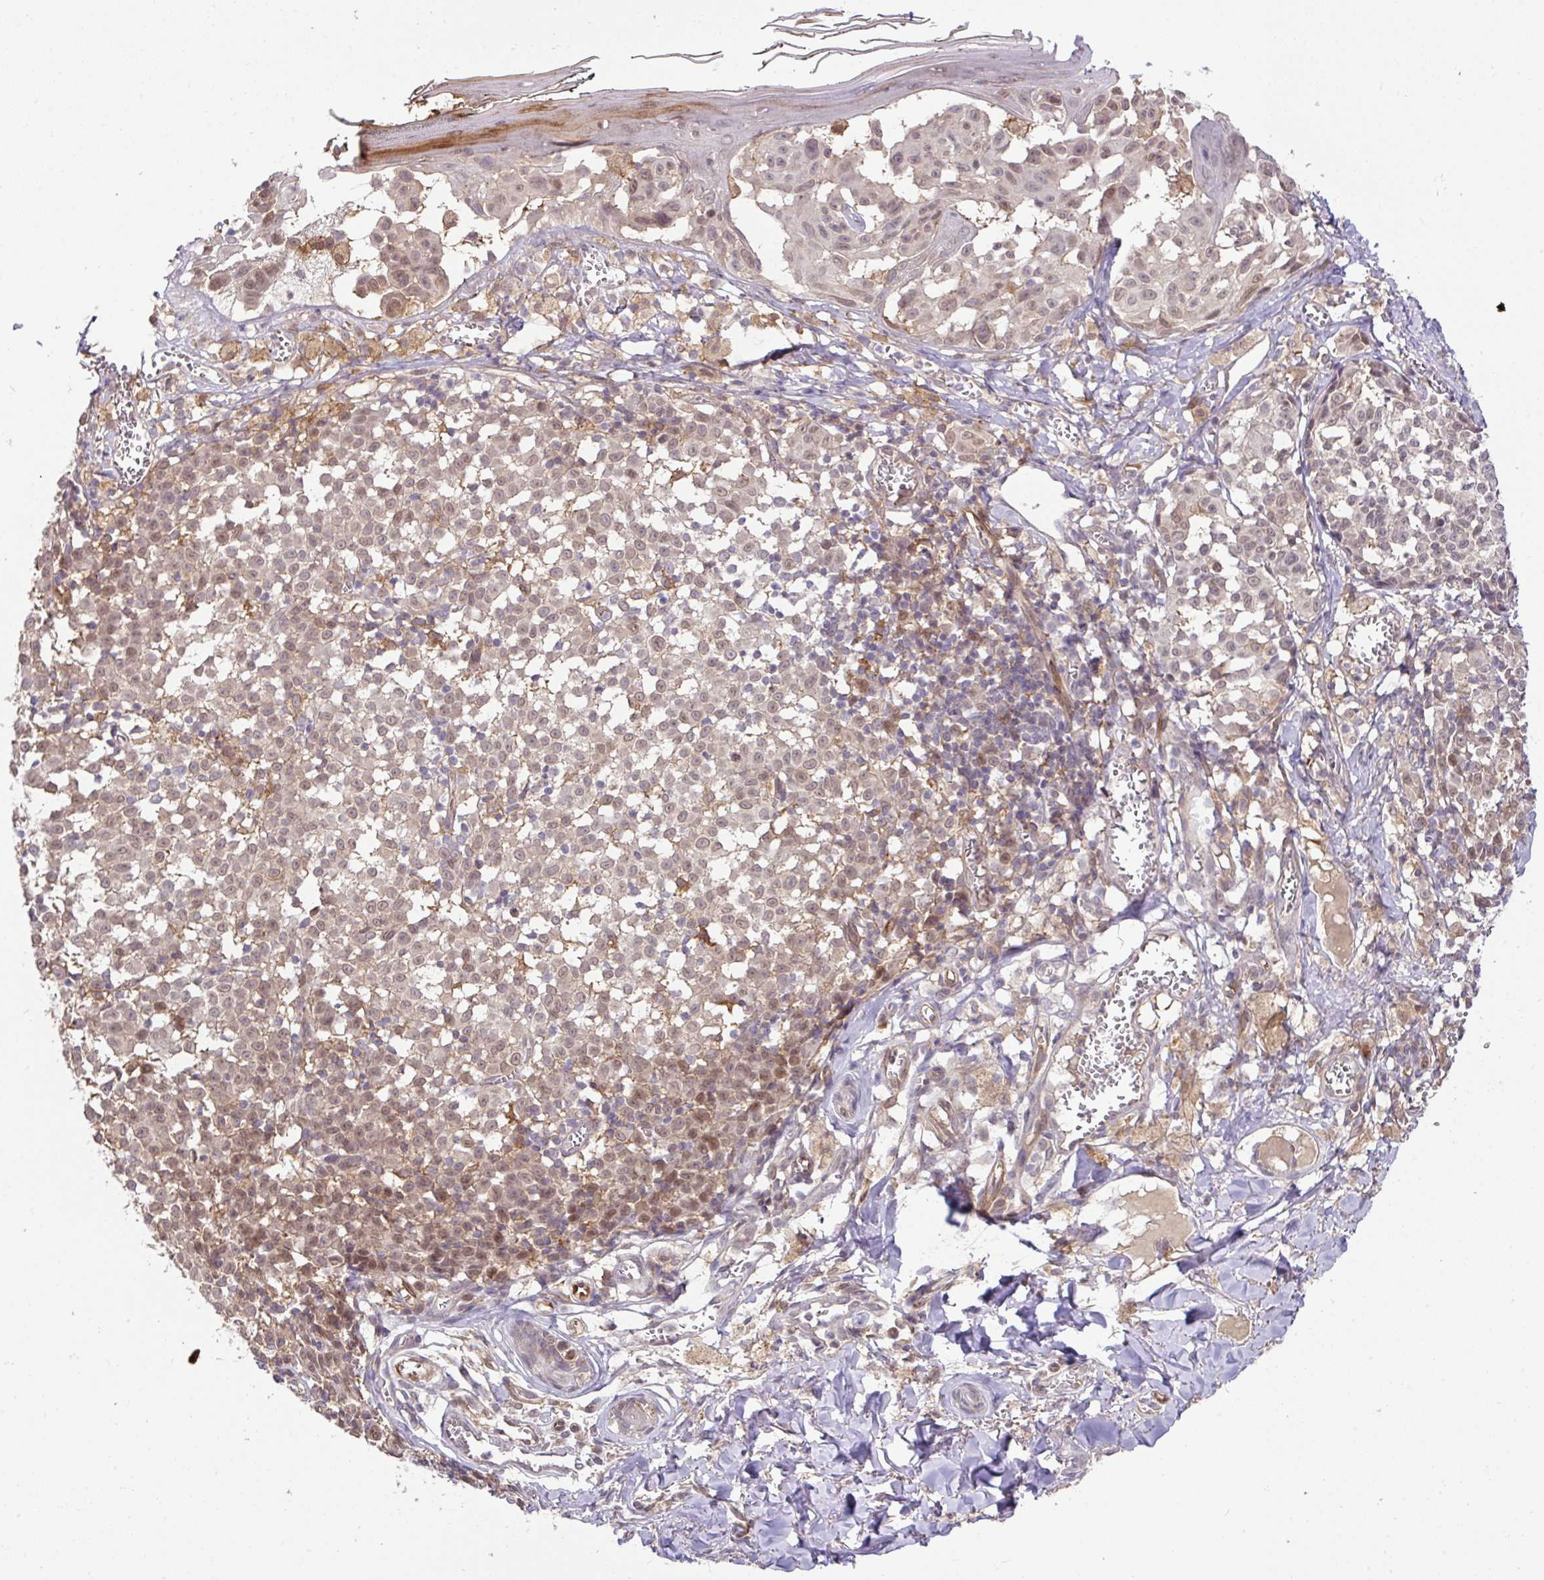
{"staining": {"intensity": "weak", "quantity": ">75%", "location": "cytoplasmic/membranous,nuclear"}, "tissue": "melanoma", "cell_type": "Tumor cells", "image_type": "cancer", "snomed": [{"axis": "morphology", "description": "Malignant melanoma, NOS"}, {"axis": "topography", "description": "Skin"}], "caption": "An image of malignant melanoma stained for a protein shows weak cytoplasmic/membranous and nuclear brown staining in tumor cells.", "gene": "GCNT7", "patient": {"sex": "female", "age": 43}}